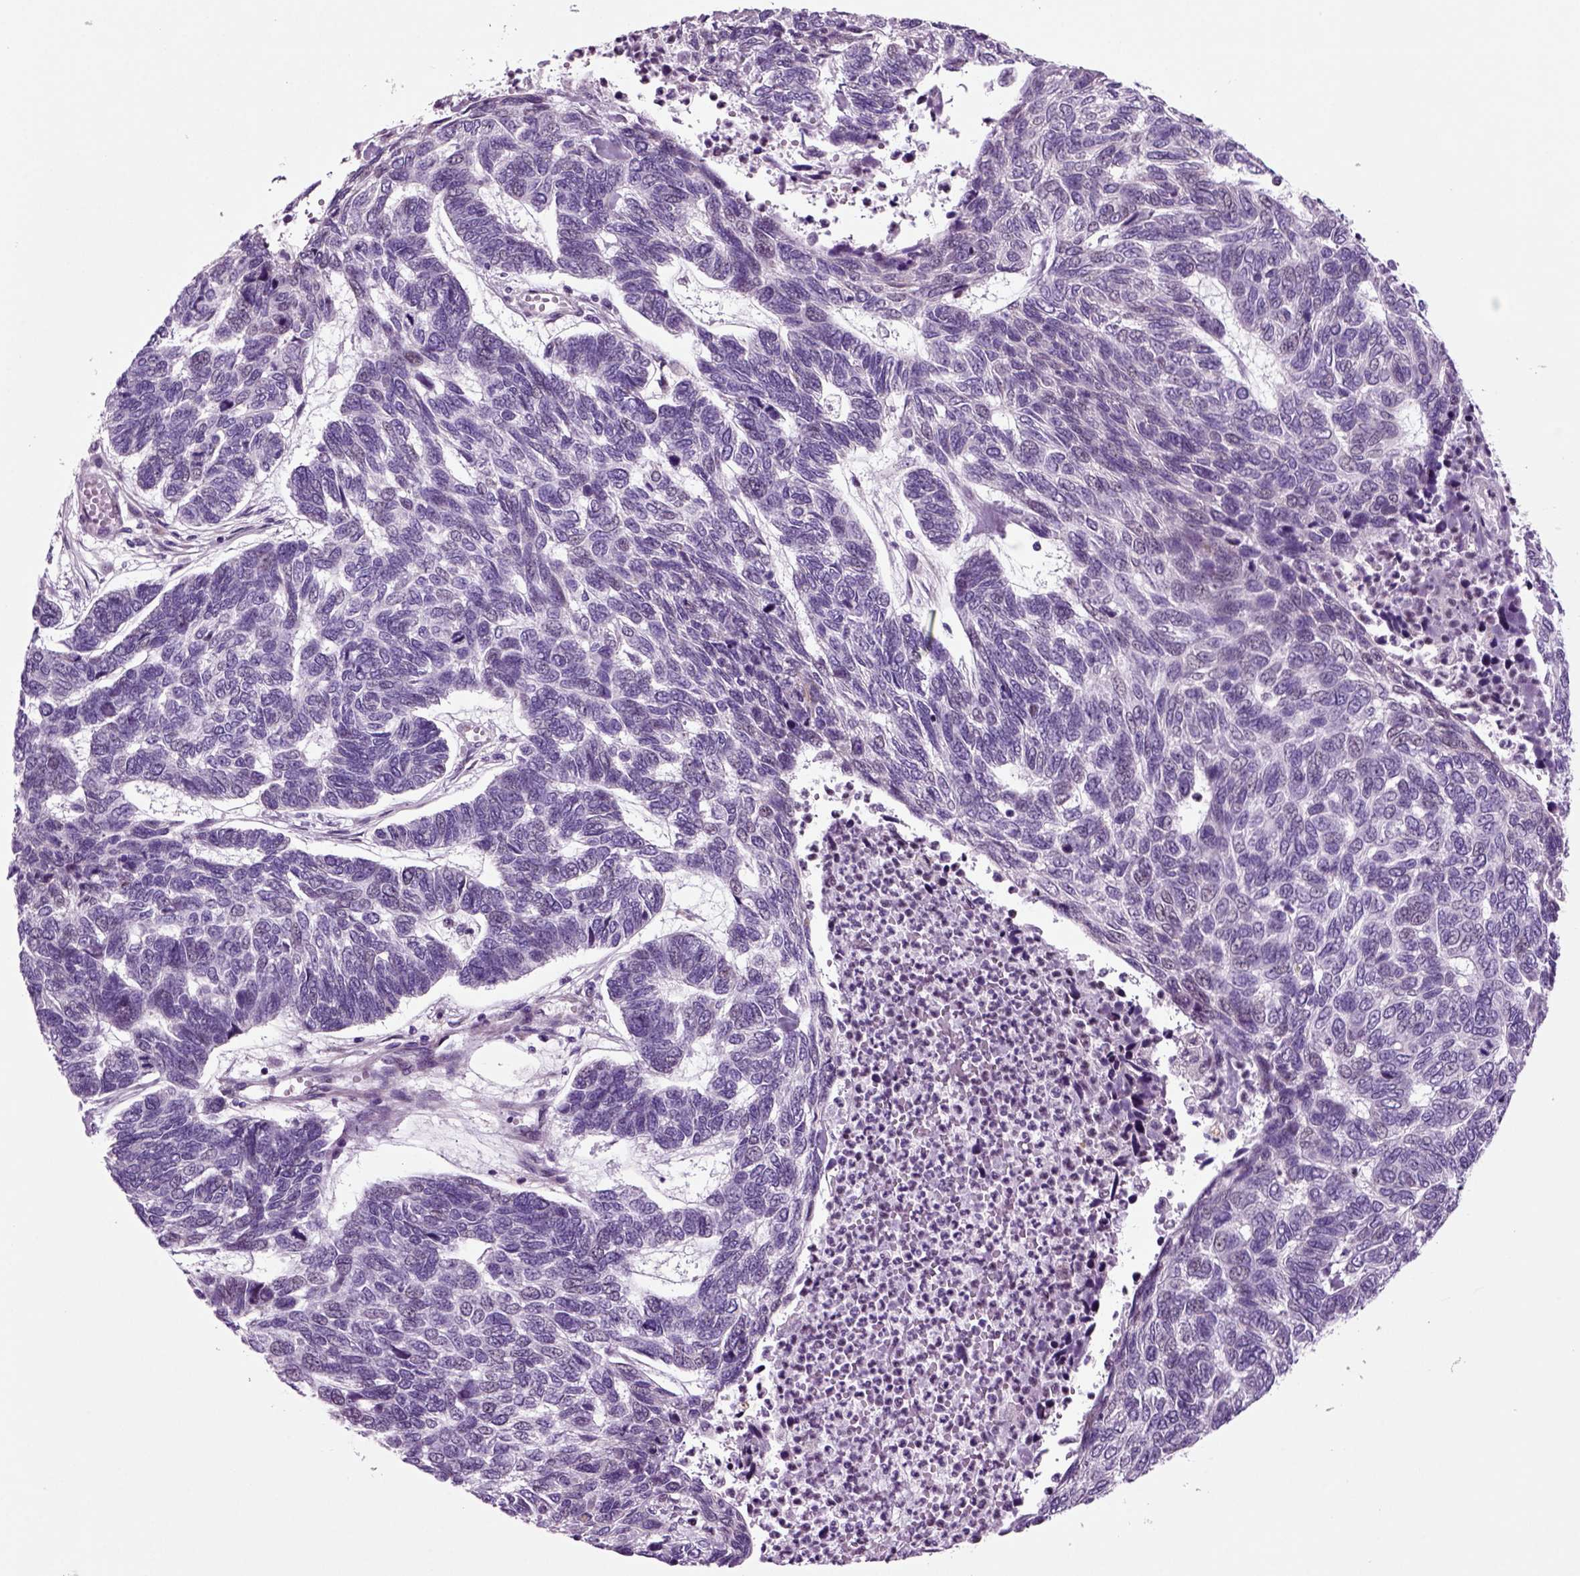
{"staining": {"intensity": "negative", "quantity": "none", "location": "none"}, "tissue": "skin cancer", "cell_type": "Tumor cells", "image_type": "cancer", "snomed": [{"axis": "morphology", "description": "Basal cell carcinoma"}, {"axis": "topography", "description": "Skin"}], "caption": "Tumor cells show no significant protein staining in basal cell carcinoma (skin).", "gene": "ARID3A", "patient": {"sex": "female", "age": 65}}